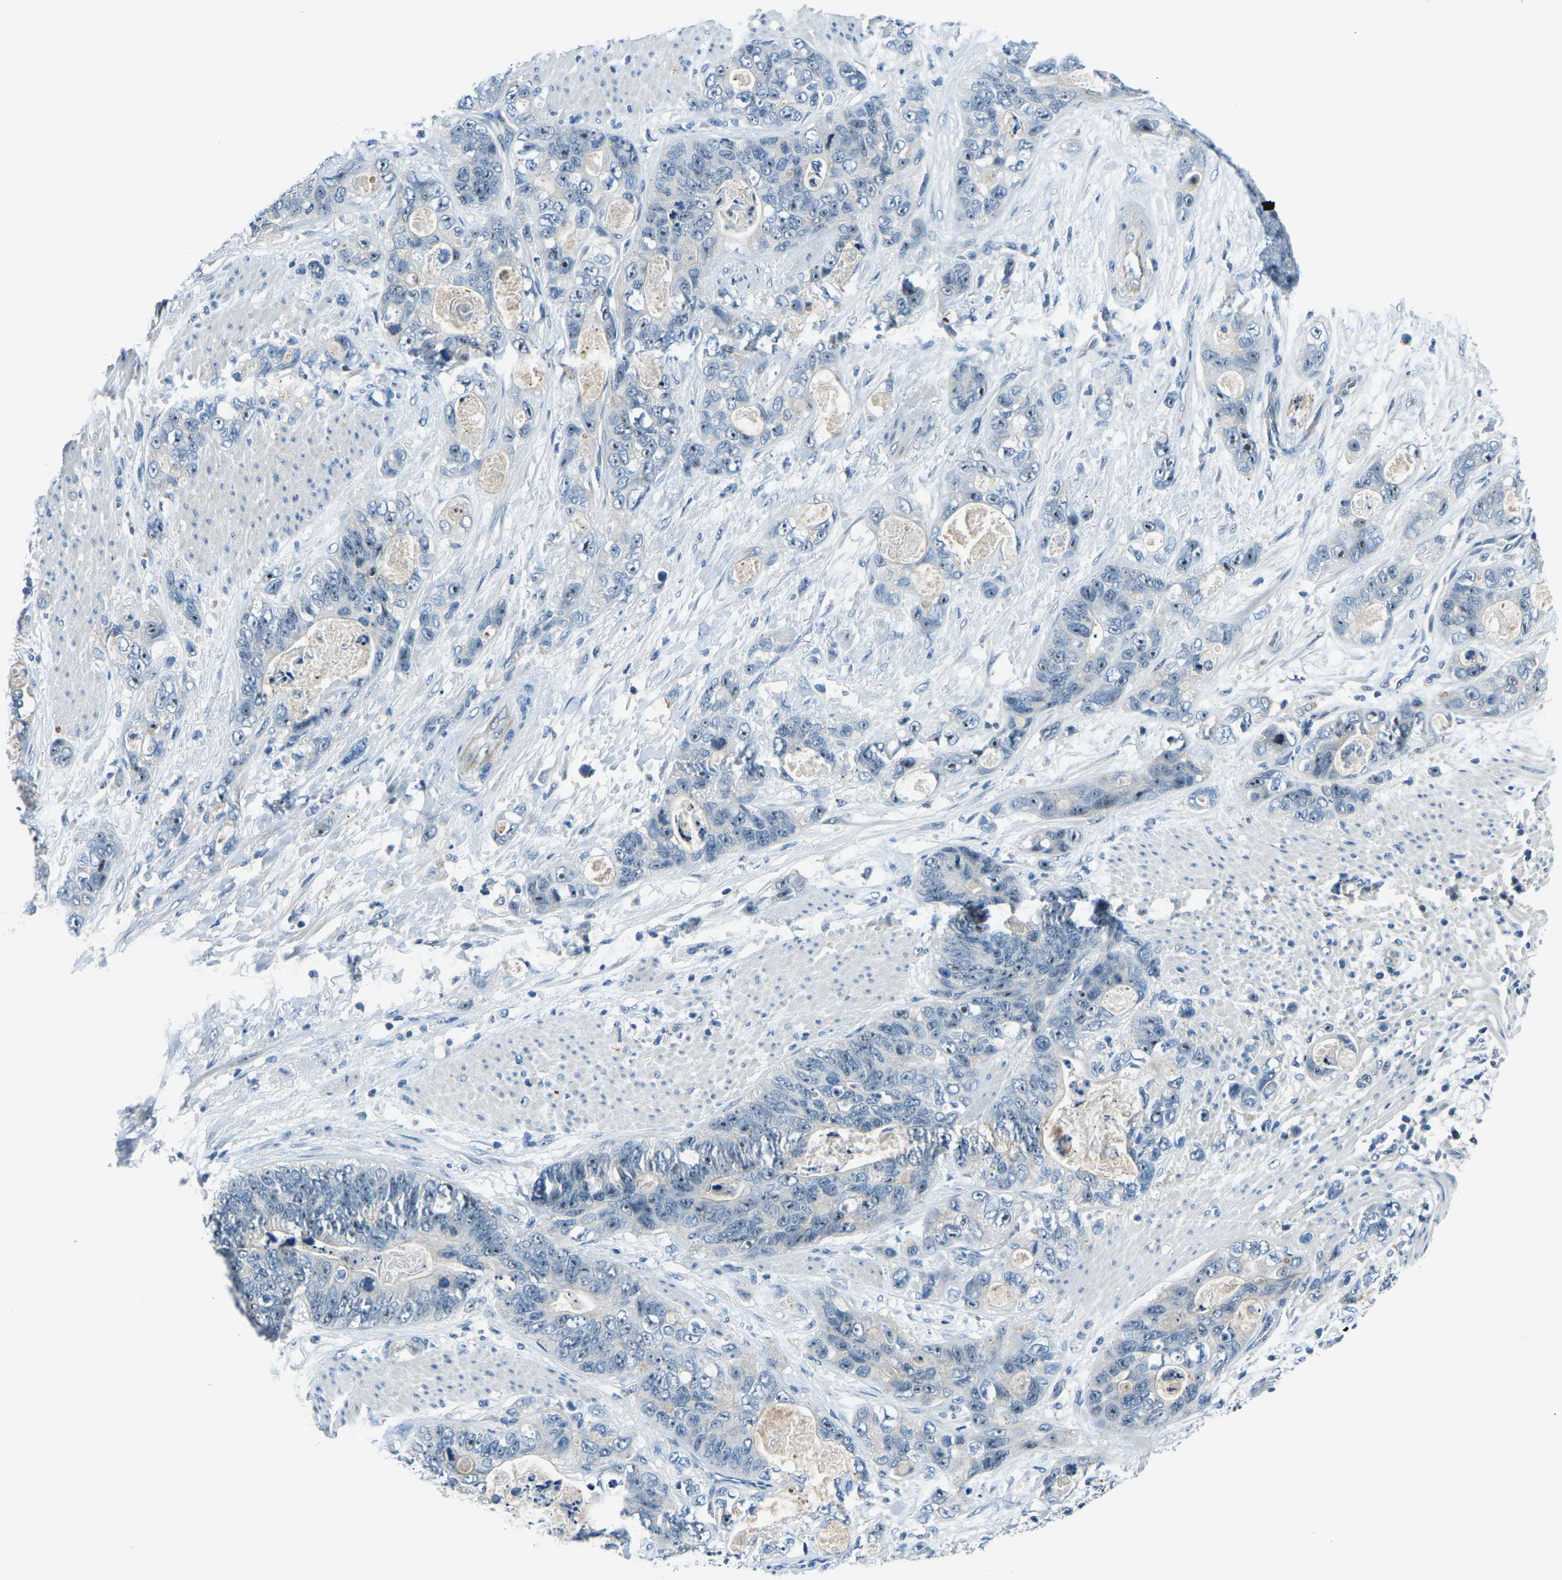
{"staining": {"intensity": "weak", "quantity": "25%-75%", "location": "nuclear"}, "tissue": "stomach cancer", "cell_type": "Tumor cells", "image_type": "cancer", "snomed": [{"axis": "morphology", "description": "Normal tissue, NOS"}, {"axis": "morphology", "description": "Adenocarcinoma, NOS"}, {"axis": "topography", "description": "Stomach"}], "caption": "A micrograph of human stomach cancer (adenocarcinoma) stained for a protein demonstrates weak nuclear brown staining in tumor cells.", "gene": "RRP1", "patient": {"sex": "female", "age": 89}}